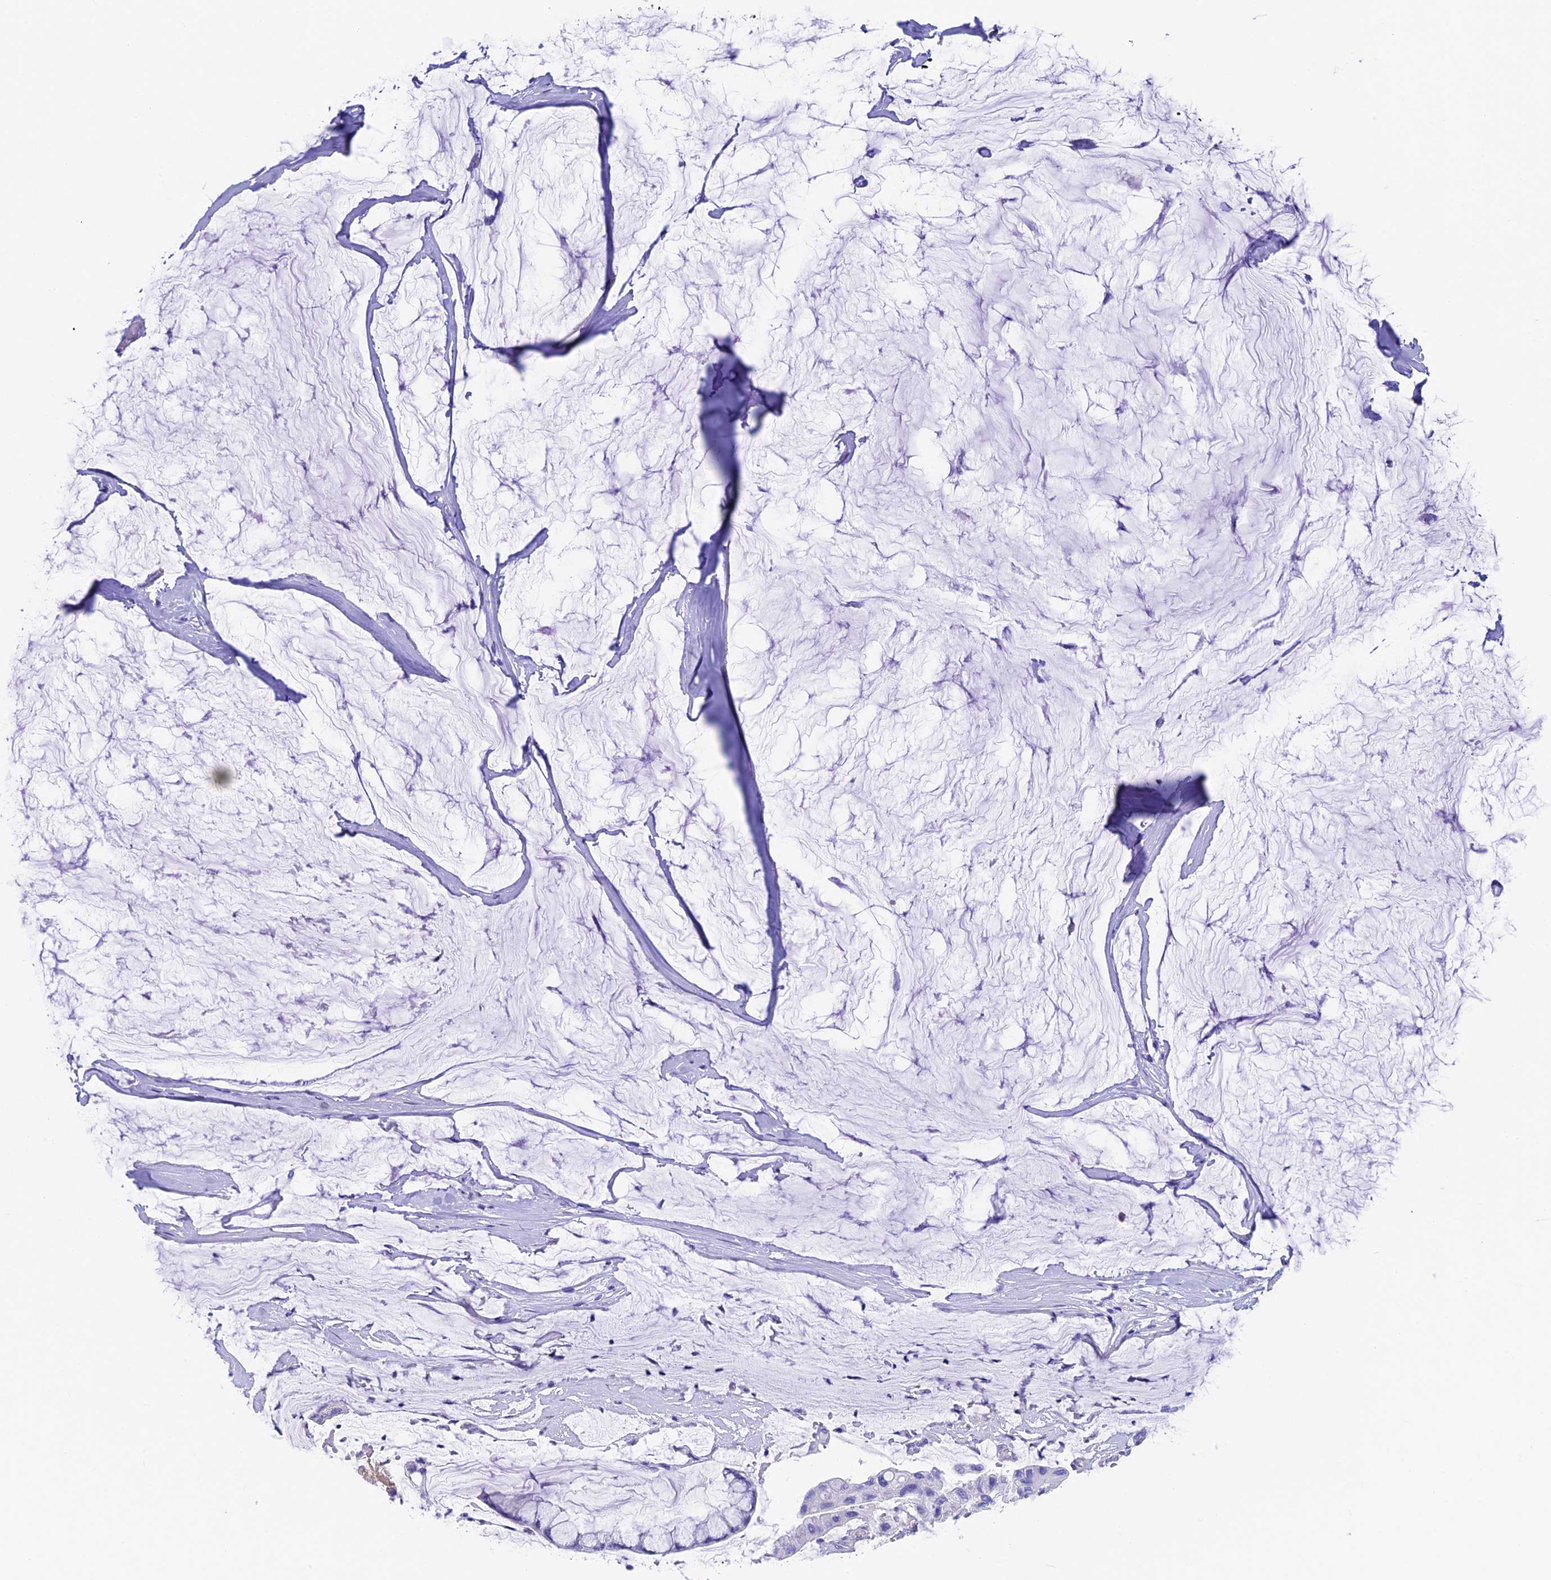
{"staining": {"intensity": "negative", "quantity": "none", "location": "none"}, "tissue": "ovarian cancer", "cell_type": "Tumor cells", "image_type": "cancer", "snomed": [{"axis": "morphology", "description": "Cystadenocarcinoma, mucinous, NOS"}, {"axis": "topography", "description": "Ovary"}], "caption": "Photomicrograph shows no protein staining in tumor cells of ovarian cancer tissue.", "gene": "ADH7", "patient": {"sex": "female", "age": 39}}